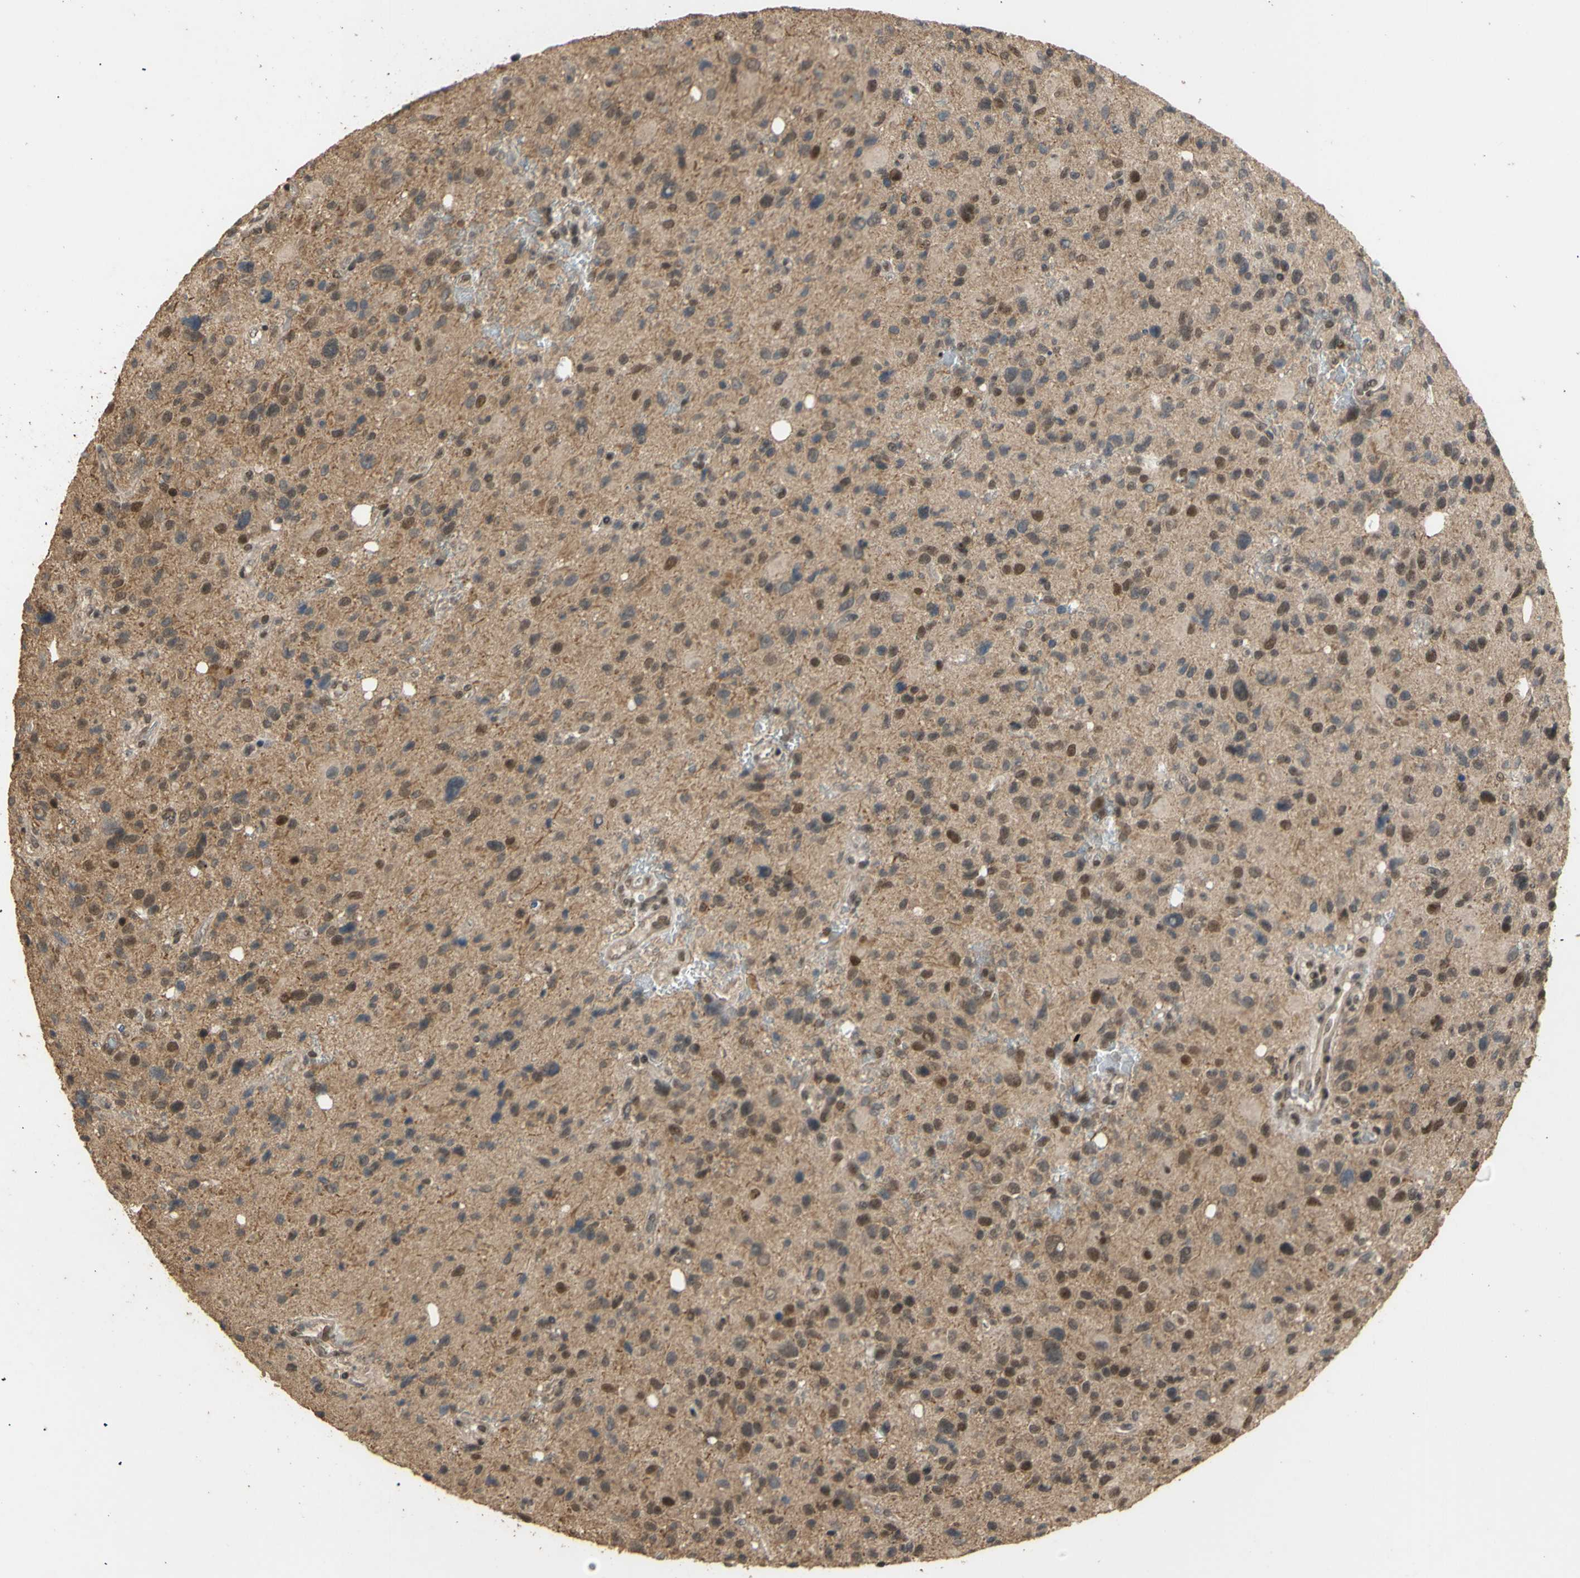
{"staining": {"intensity": "weak", "quantity": "25%-75%", "location": "nuclear"}, "tissue": "glioma", "cell_type": "Tumor cells", "image_type": "cancer", "snomed": [{"axis": "morphology", "description": "Glioma, malignant, High grade"}, {"axis": "topography", "description": "Brain"}], "caption": "Immunohistochemical staining of malignant high-grade glioma exhibits weak nuclear protein expression in about 25%-75% of tumor cells.", "gene": "GTF2E2", "patient": {"sex": "male", "age": 48}}